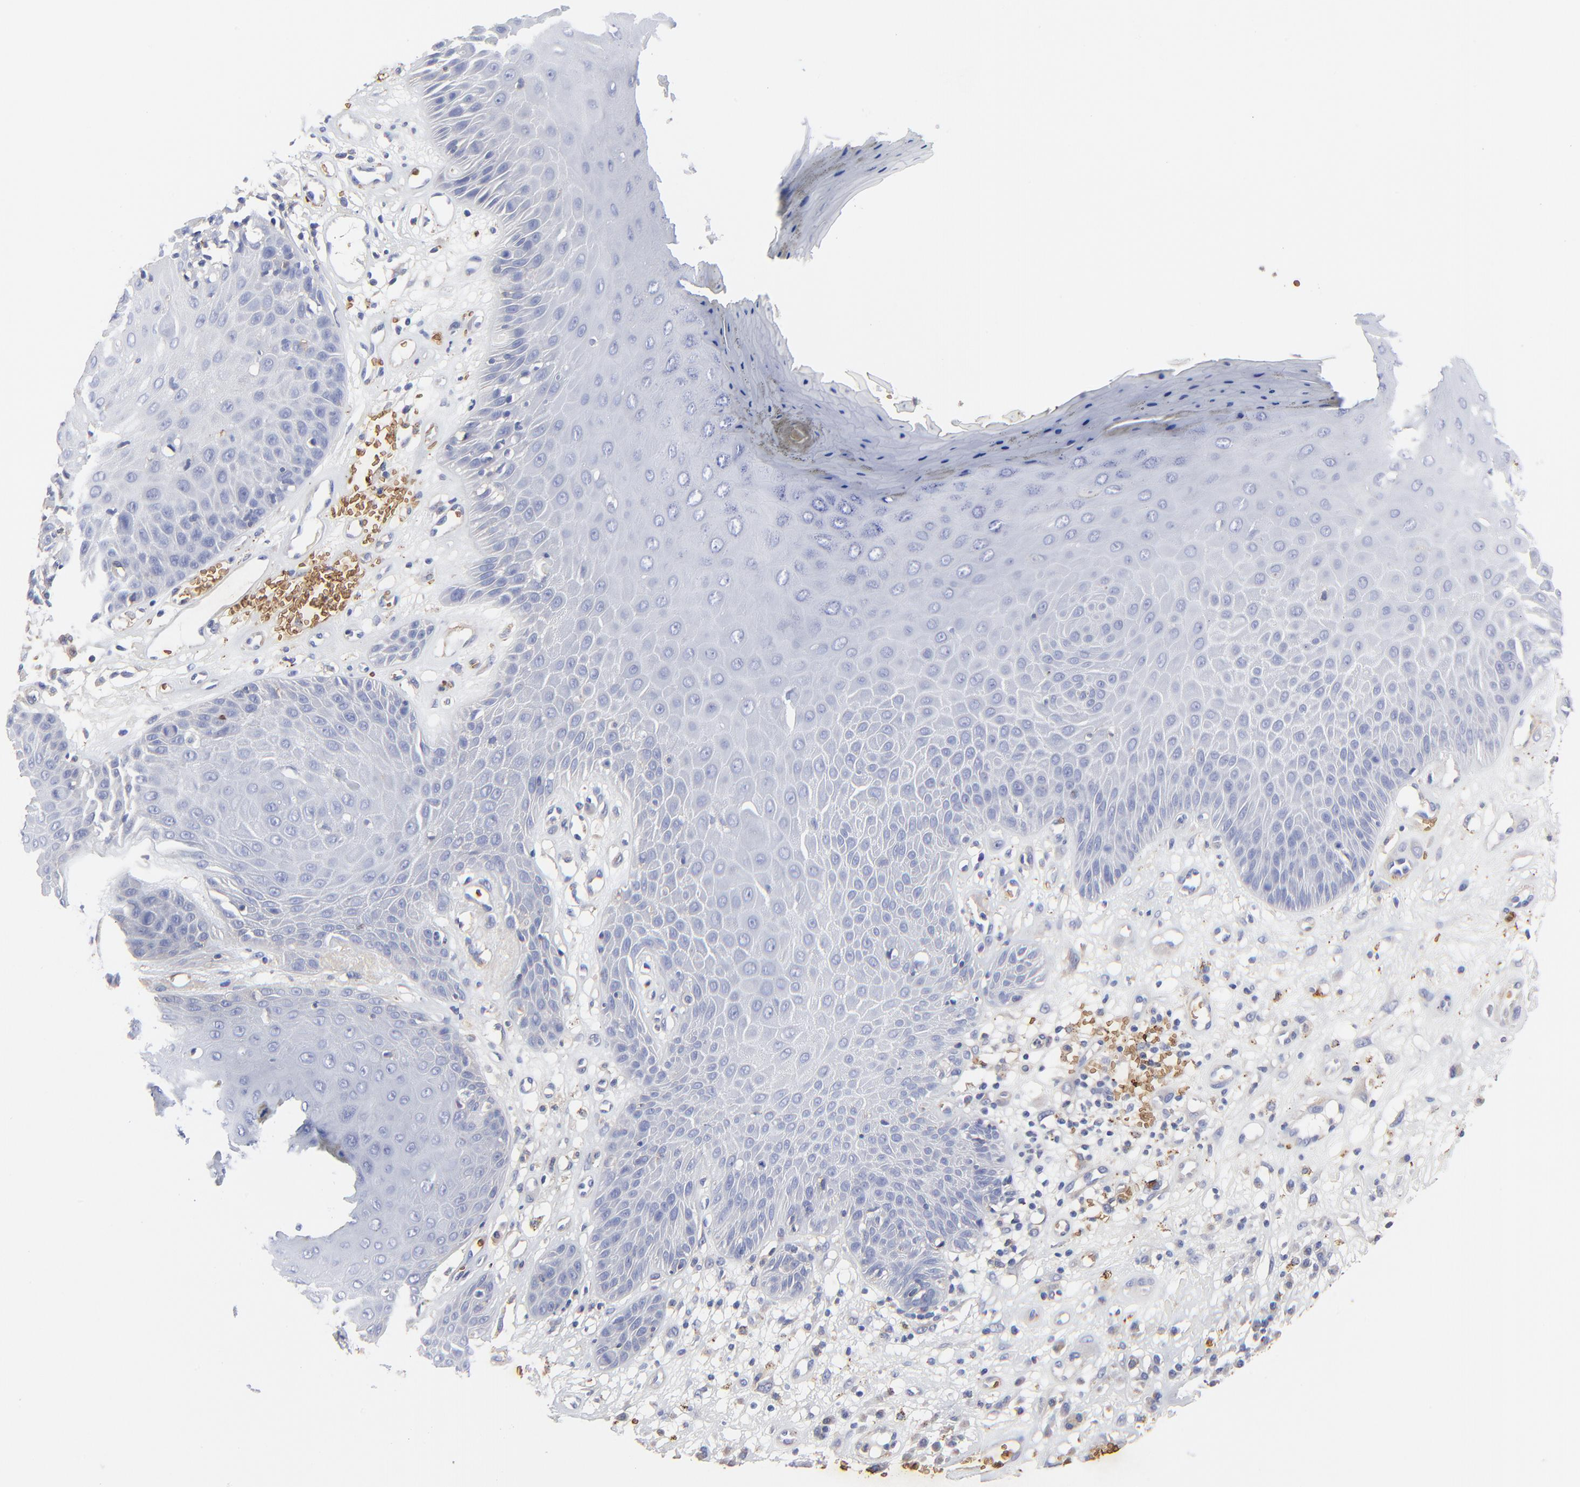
{"staining": {"intensity": "negative", "quantity": "none", "location": "none"}, "tissue": "skin cancer", "cell_type": "Tumor cells", "image_type": "cancer", "snomed": [{"axis": "morphology", "description": "Squamous cell carcinoma, NOS"}, {"axis": "topography", "description": "Skin"}], "caption": "DAB immunohistochemical staining of human skin cancer (squamous cell carcinoma) exhibits no significant positivity in tumor cells.", "gene": "PAG1", "patient": {"sex": "male", "age": 65}}